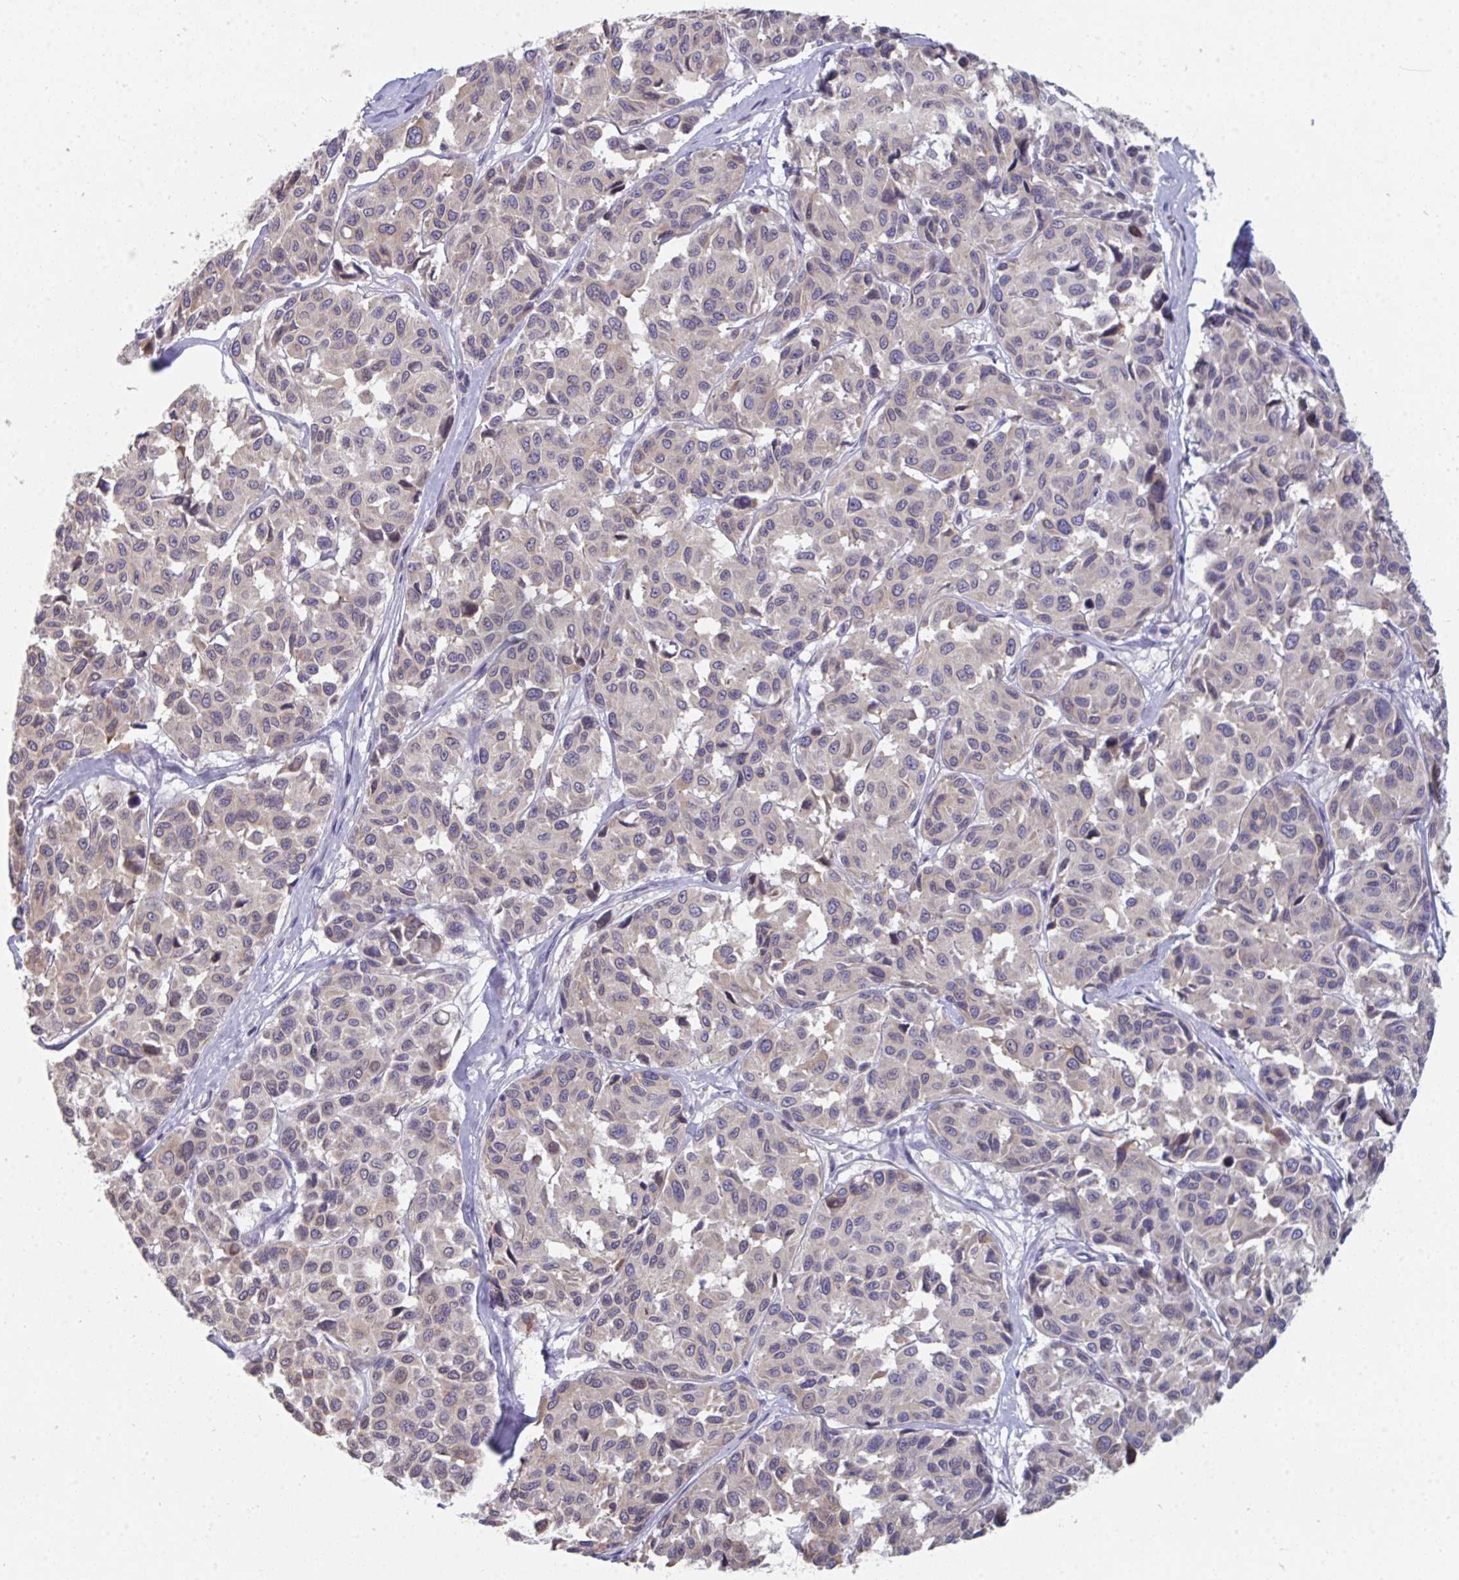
{"staining": {"intensity": "negative", "quantity": "none", "location": "none"}, "tissue": "melanoma", "cell_type": "Tumor cells", "image_type": "cancer", "snomed": [{"axis": "morphology", "description": "Malignant melanoma, NOS"}, {"axis": "topography", "description": "Skin"}], "caption": "Immunohistochemistry (IHC) of human melanoma reveals no expression in tumor cells.", "gene": "PTPRD", "patient": {"sex": "female", "age": 66}}